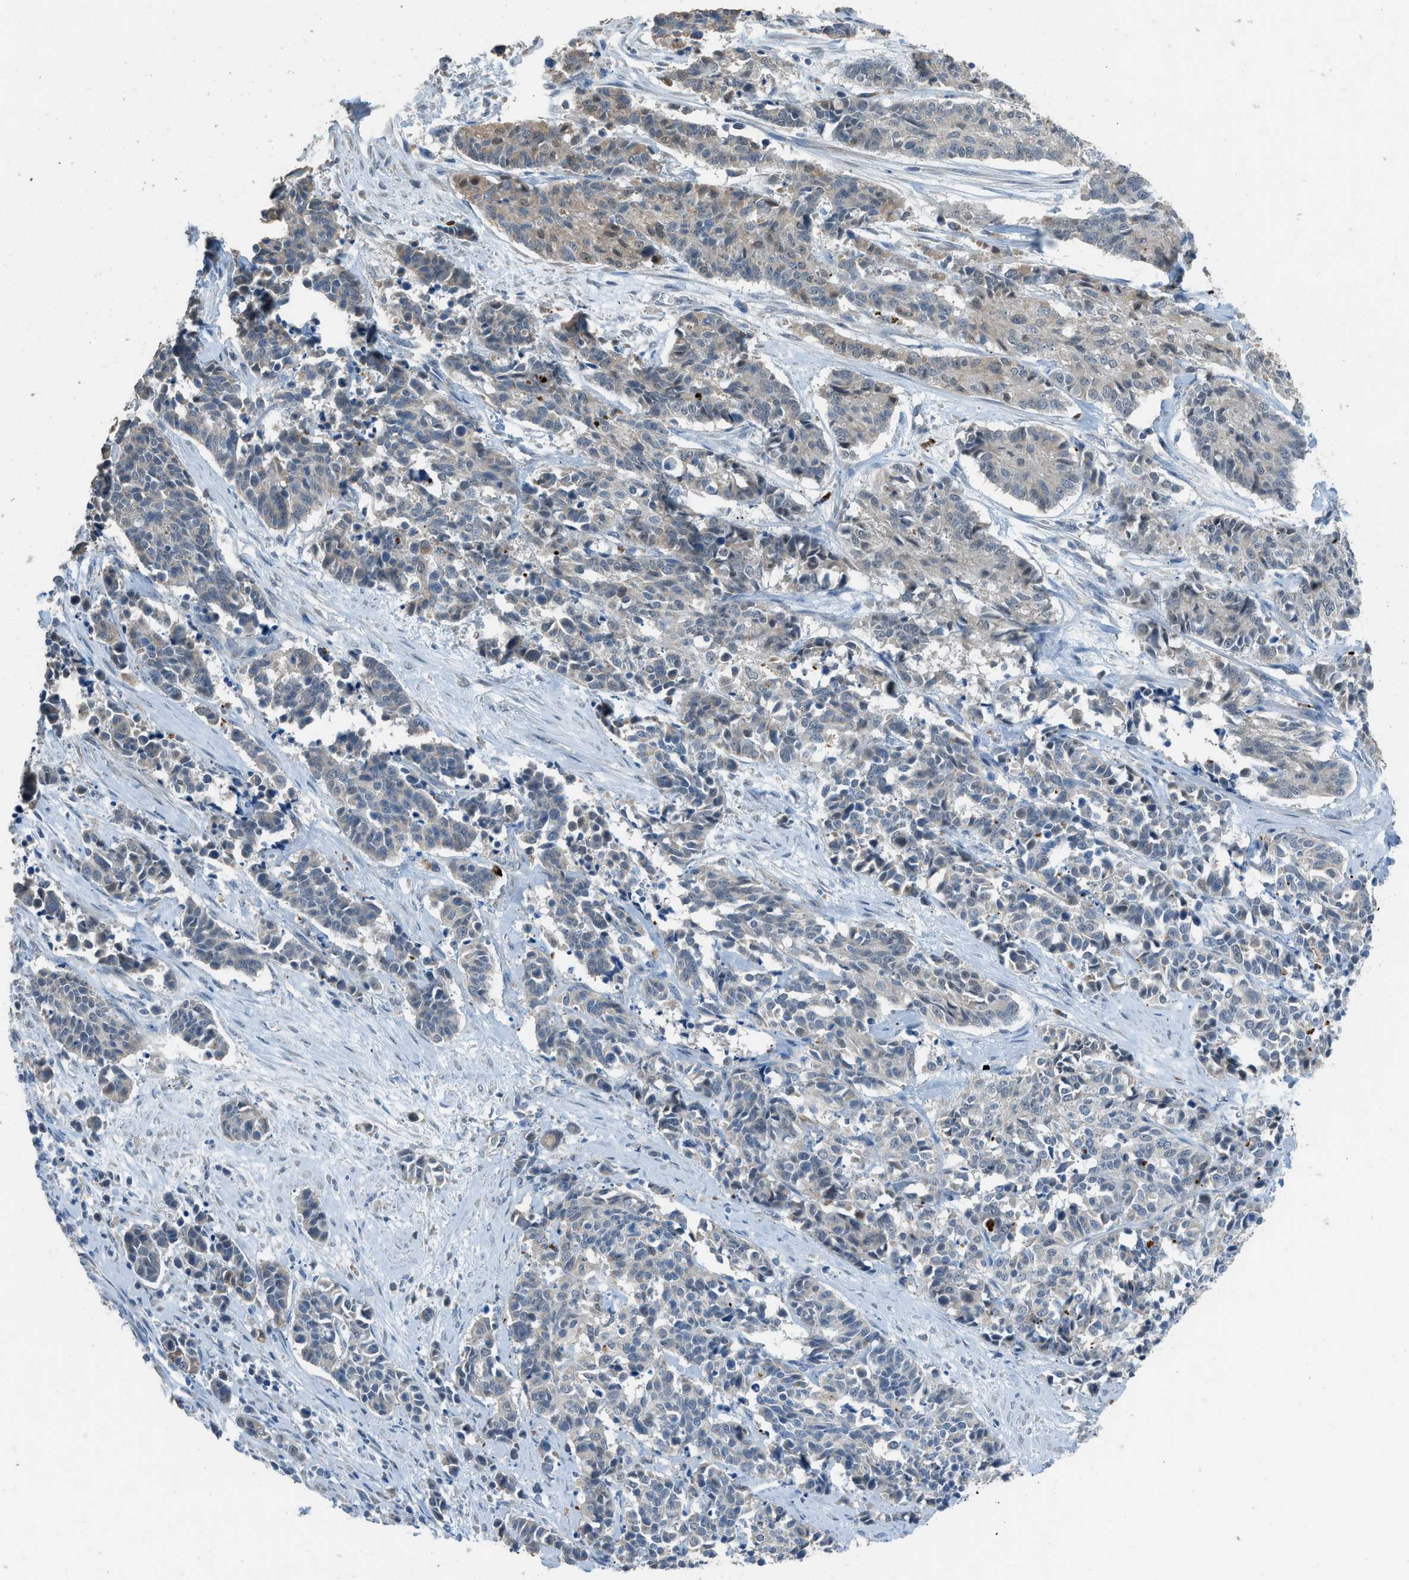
{"staining": {"intensity": "weak", "quantity": "25%-75%", "location": "cytoplasmic/membranous,nuclear"}, "tissue": "cervical cancer", "cell_type": "Tumor cells", "image_type": "cancer", "snomed": [{"axis": "morphology", "description": "Squamous cell carcinoma, NOS"}, {"axis": "topography", "description": "Cervix"}], "caption": "IHC histopathology image of cervical squamous cell carcinoma stained for a protein (brown), which reveals low levels of weak cytoplasmic/membranous and nuclear positivity in approximately 25%-75% of tumor cells.", "gene": "TIMD4", "patient": {"sex": "female", "age": 35}}